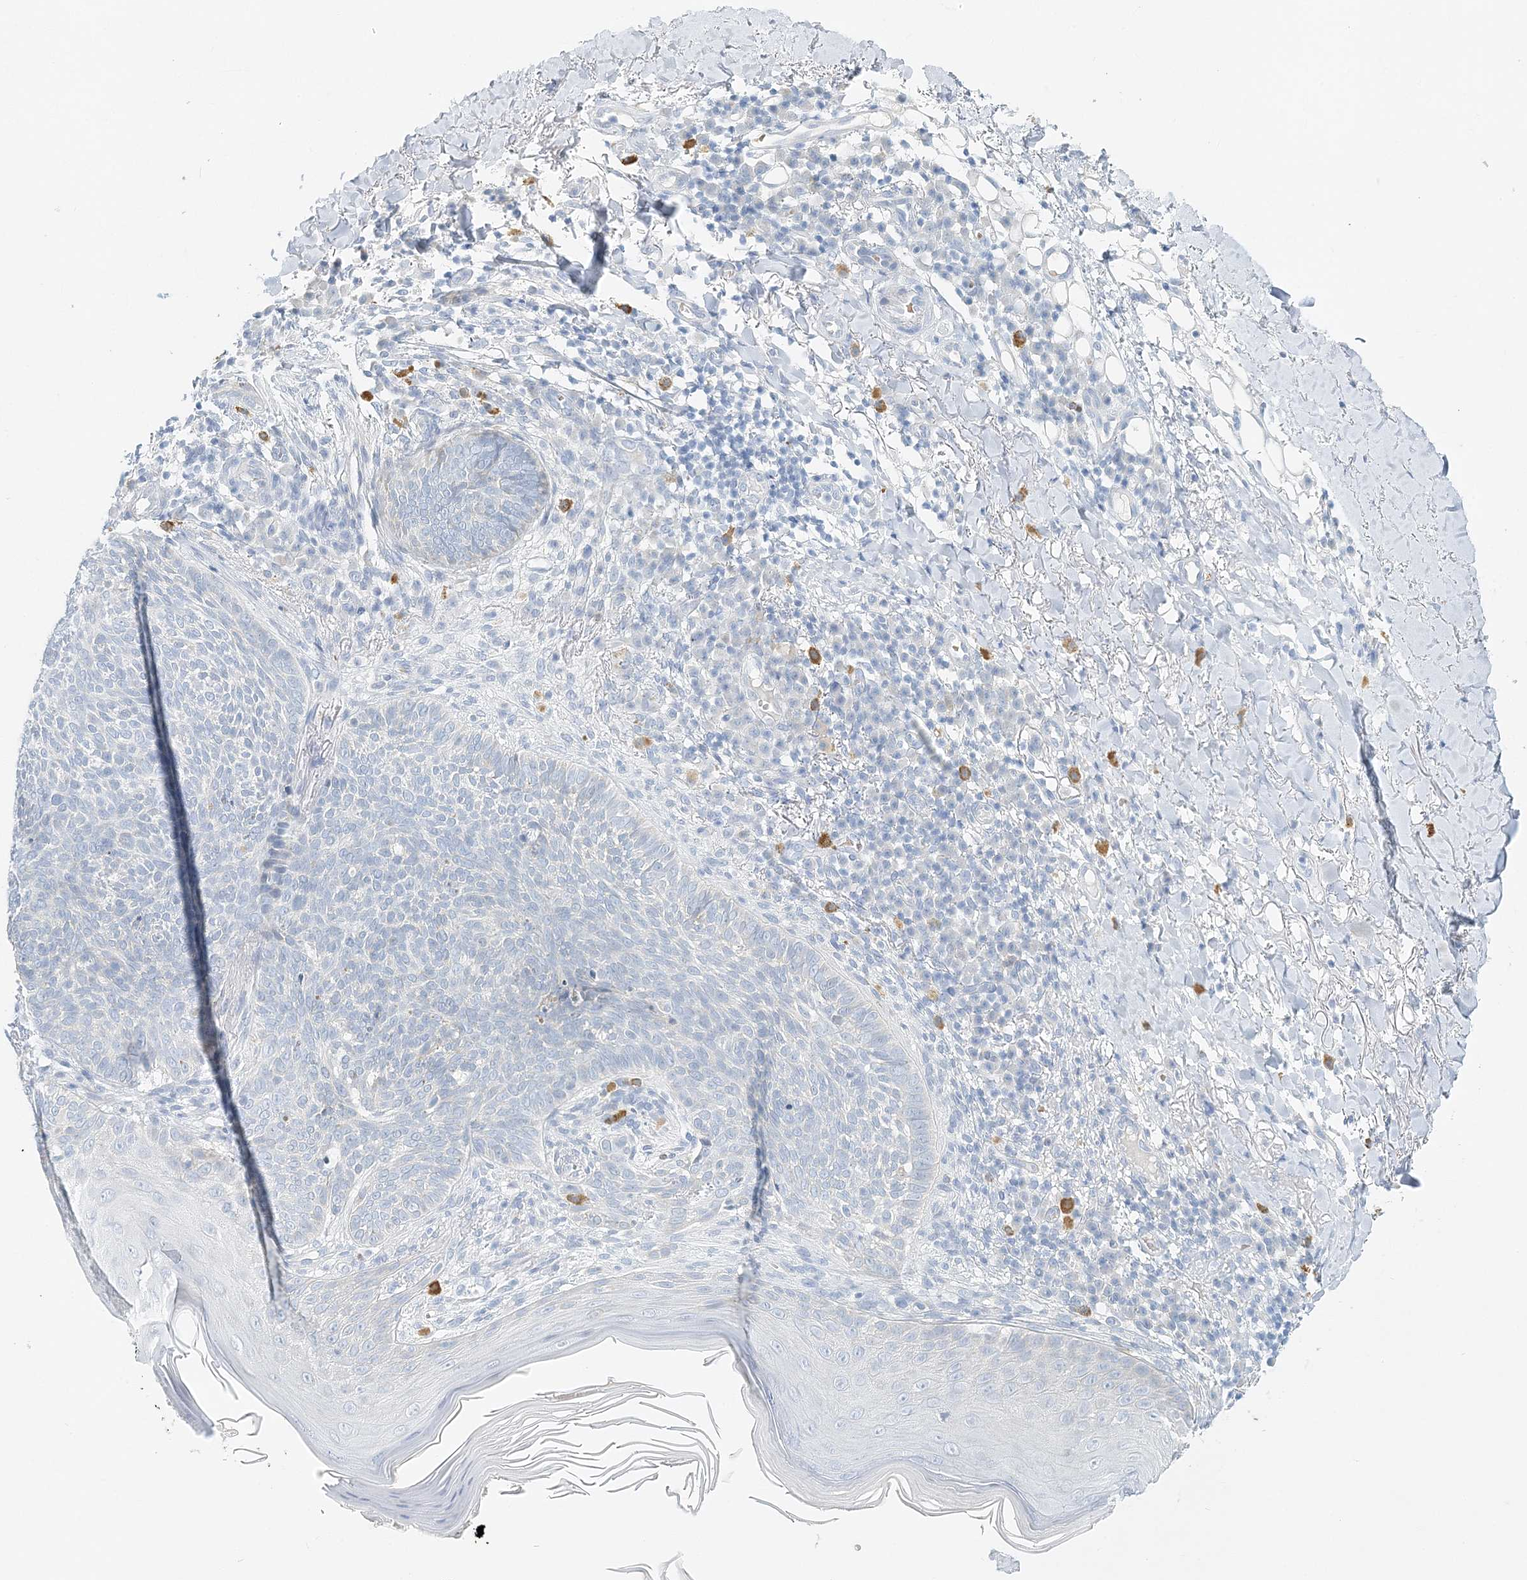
{"staining": {"intensity": "negative", "quantity": "none", "location": "none"}, "tissue": "skin cancer", "cell_type": "Tumor cells", "image_type": "cancer", "snomed": [{"axis": "morphology", "description": "Basal cell carcinoma"}, {"axis": "topography", "description": "Skin"}], "caption": "Immunohistochemistry (IHC) photomicrograph of skin basal cell carcinoma stained for a protein (brown), which displays no expression in tumor cells.", "gene": "VILL", "patient": {"sex": "male", "age": 85}}